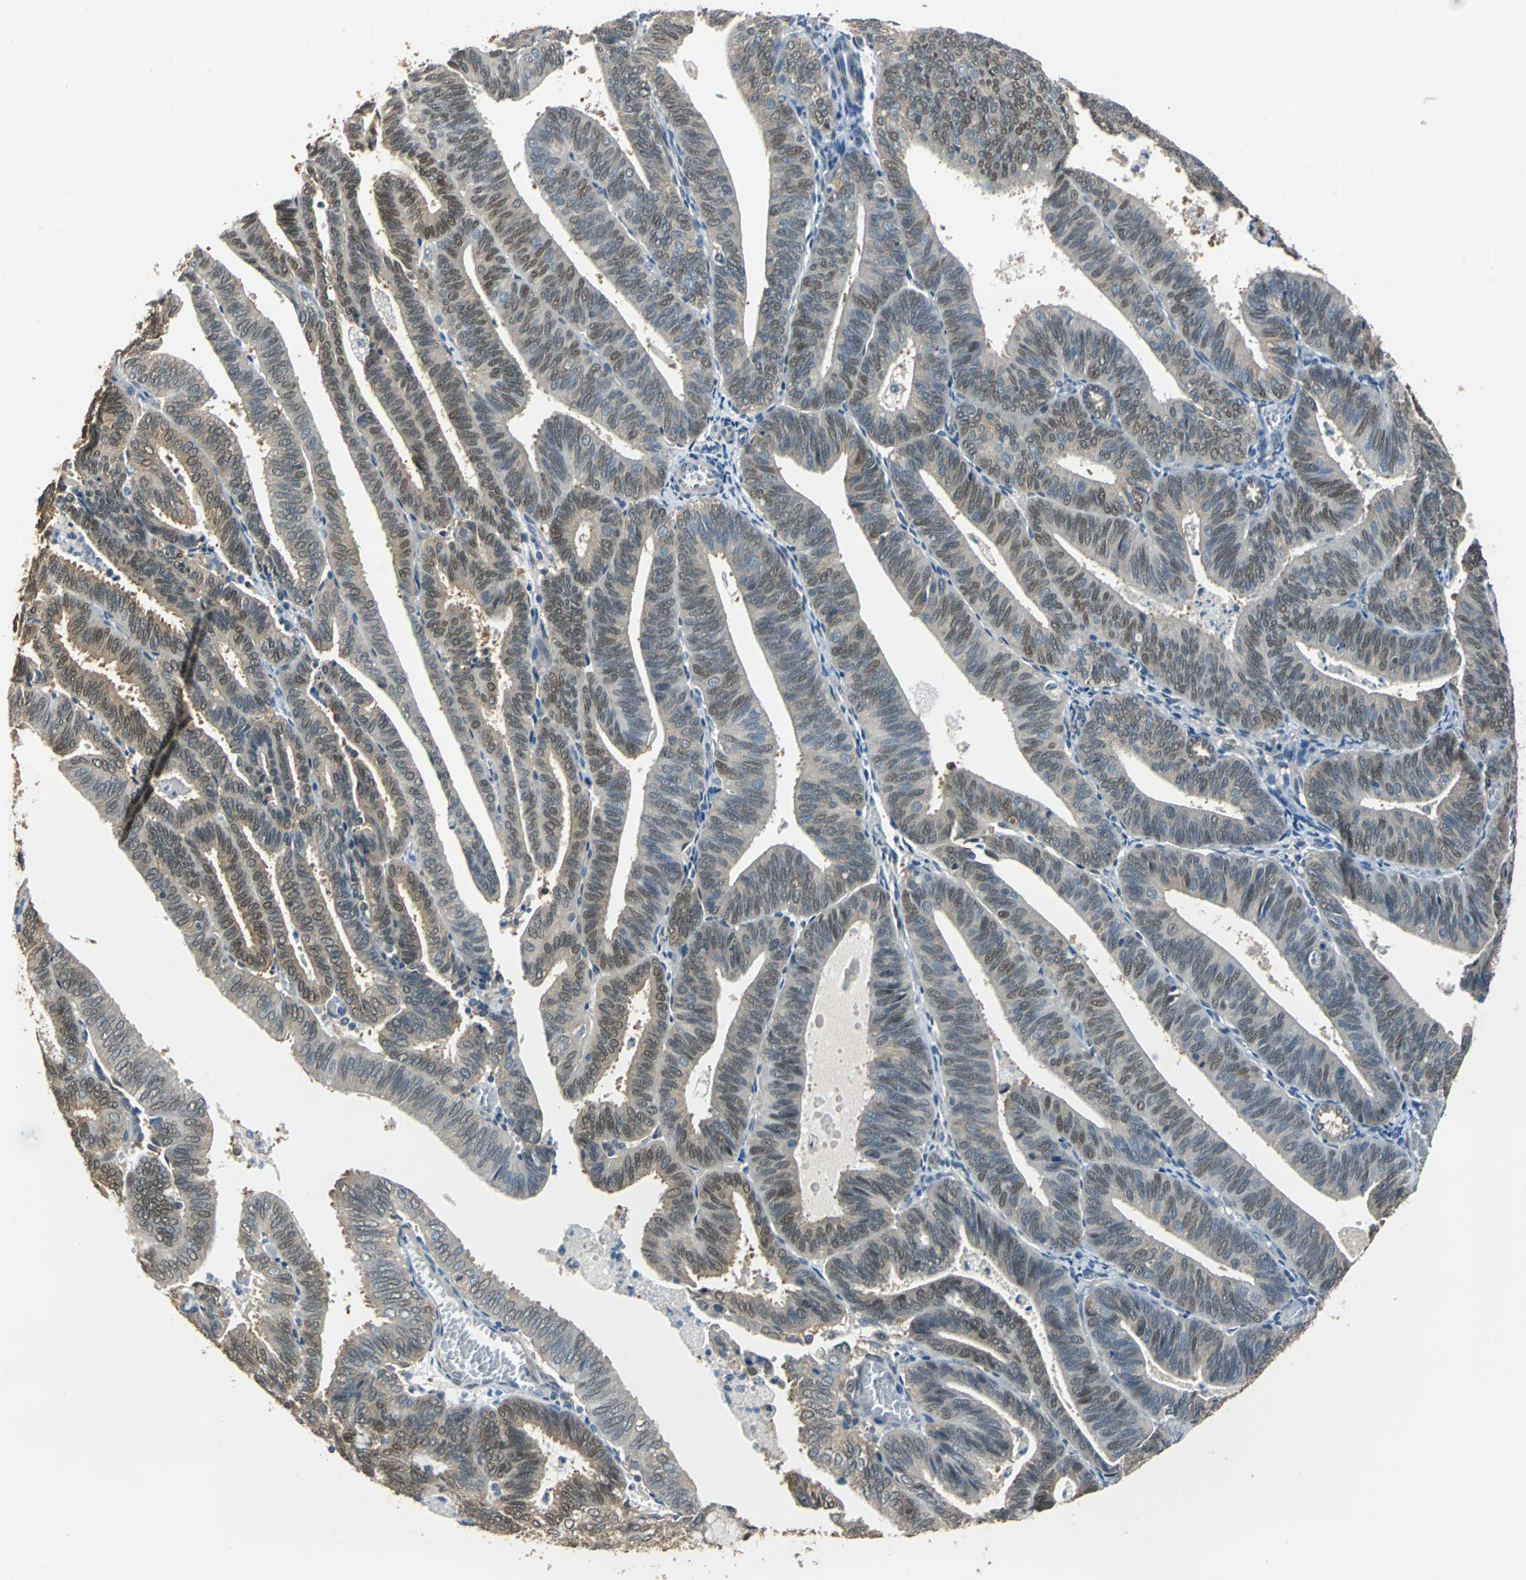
{"staining": {"intensity": "moderate", "quantity": ">75%", "location": "cytoplasmic/membranous,nuclear"}, "tissue": "endometrial cancer", "cell_type": "Tumor cells", "image_type": "cancer", "snomed": [{"axis": "morphology", "description": "Adenocarcinoma, NOS"}, {"axis": "topography", "description": "Uterus"}], "caption": "Brown immunohistochemical staining in human endometrial cancer (adenocarcinoma) shows moderate cytoplasmic/membranous and nuclear staining in approximately >75% of tumor cells.", "gene": "FKBP4", "patient": {"sex": "female", "age": 60}}